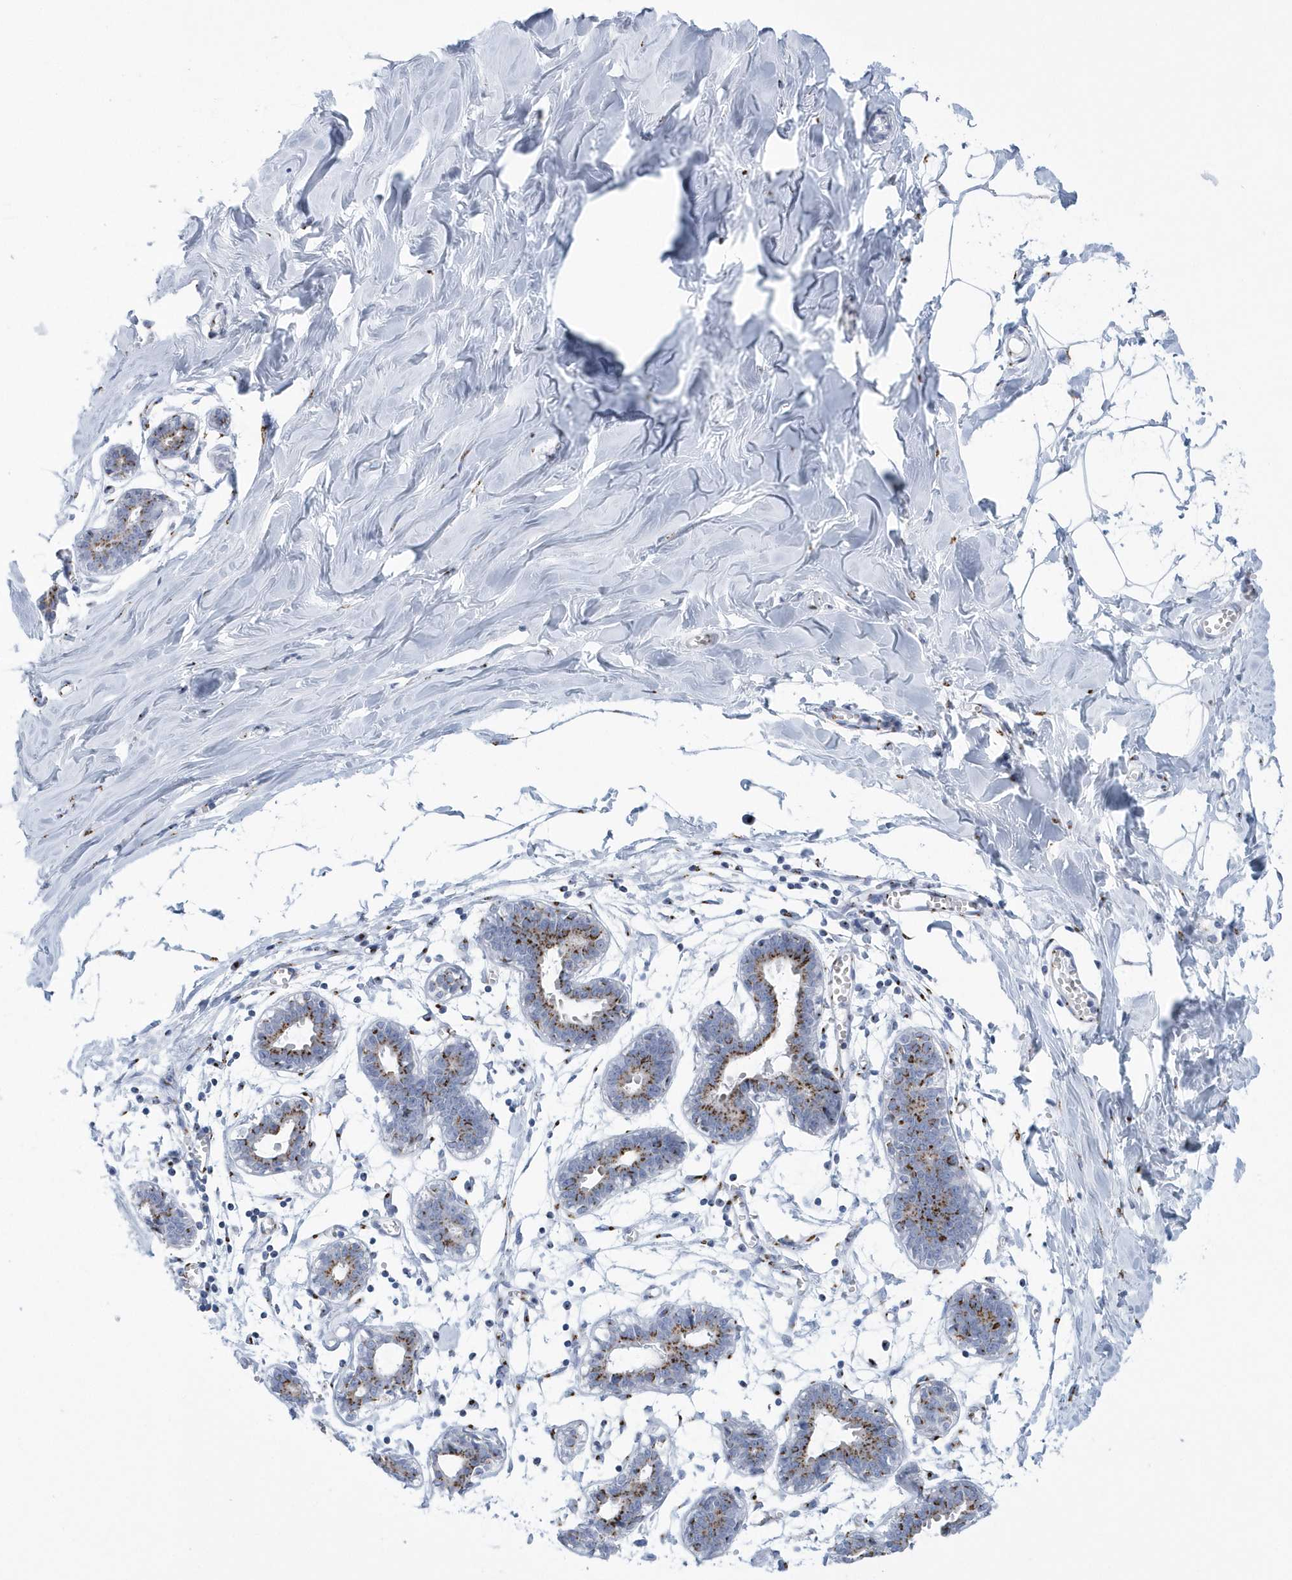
{"staining": {"intensity": "strong", "quantity": "<25%", "location": "cytoplasmic/membranous"}, "tissue": "breast", "cell_type": "Adipocytes", "image_type": "normal", "snomed": [{"axis": "morphology", "description": "Normal tissue, NOS"}, {"axis": "topography", "description": "Breast"}], "caption": "The immunohistochemical stain shows strong cytoplasmic/membranous positivity in adipocytes of normal breast.", "gene": "SLX9", "patient": {"sex": "female", "age": 27}}